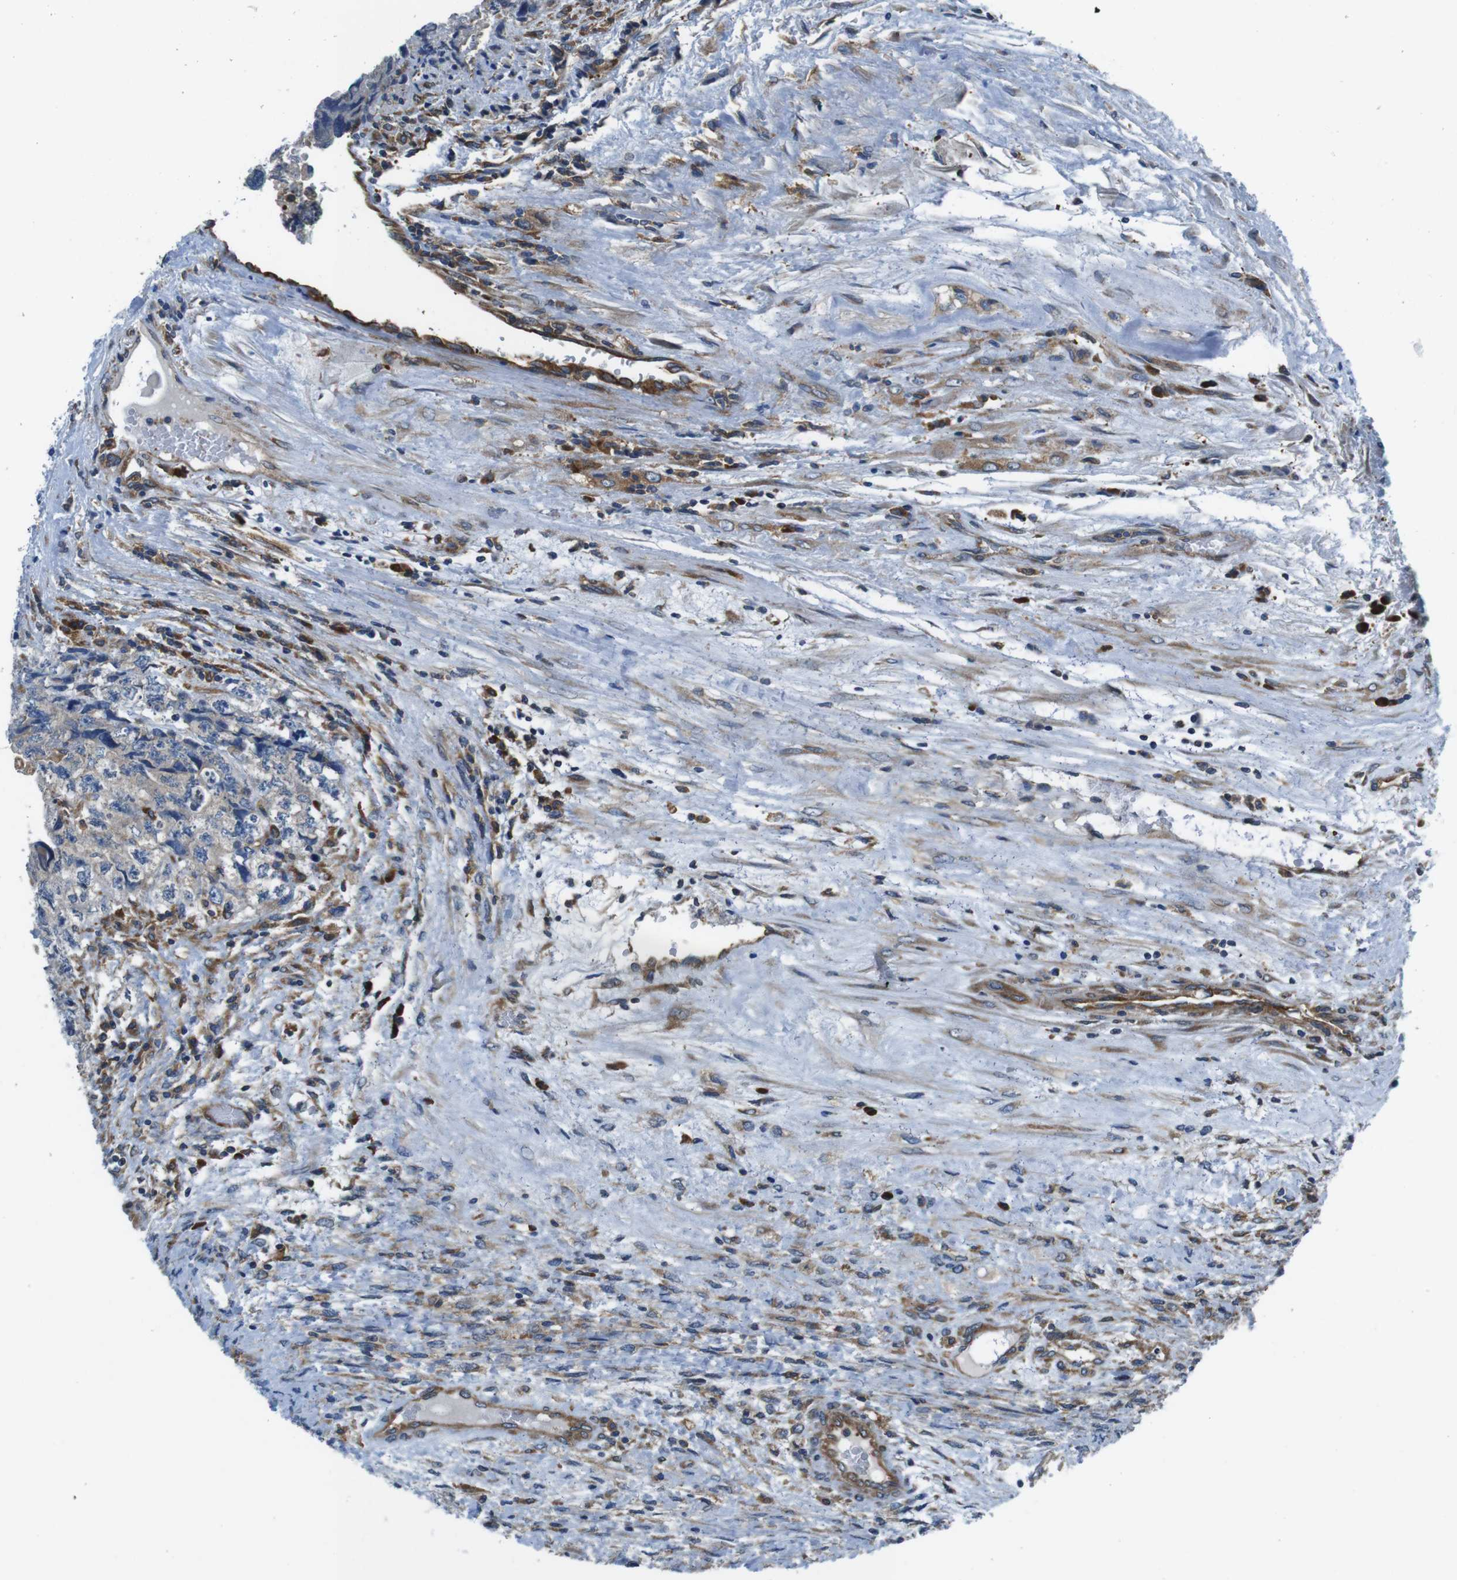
{"staining": {"intensity": "moderate", "quantity": ">75%", "location": "cytoplasmic/membranous"}, "tissue": "testis cancer", "cell_type": "Tumor cells", "image_type": "cancer", "snomed": [{"axis": "morphology", "description": "Carcinoma, Embryonal, NOS"}, {"axis": "topography", "description": "Testis"}], "caption": "Immunohistochemistry histopathology image of human testis embryonal carcinoma stained for a protein (brown), which displays medium levels of moderate cytoplasmic/membranous expression in approximately >75% of tumor cells.", "gene": "EIF2B5", "patient": {"sex": "male", "age": 36}}